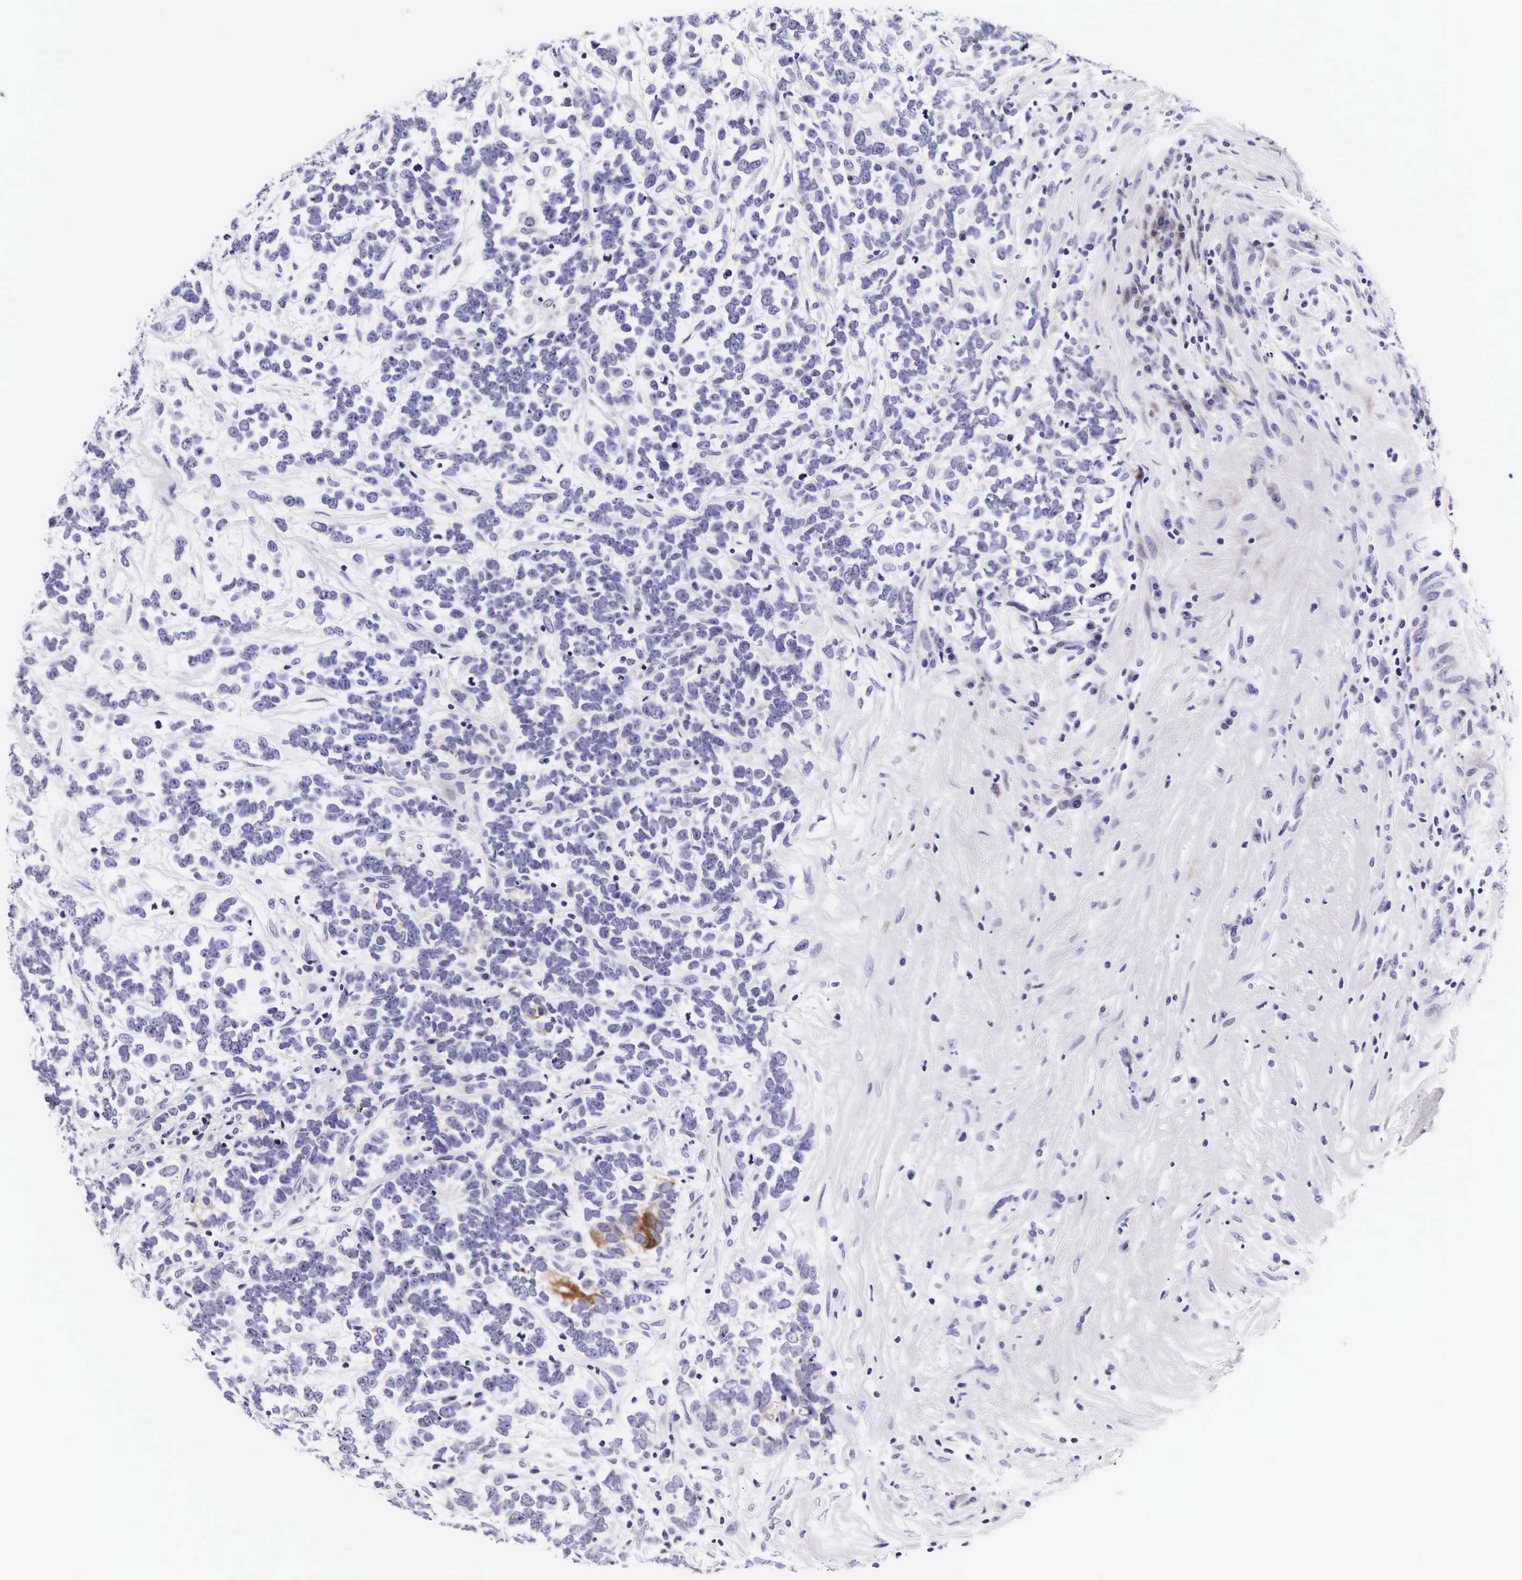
{"staining": {"intensity": "negative", "quantity": "none", "location": "none"}, "tissue": "testis cancer", "cell_type": "Tumor cells", "image_type": "cancer", "snomed": [{"axis": "morphology", "description": "Carcinoma, Embryonal, NOS"}, {"axis": "topography", "description": "Testis"}], "caption": "A high-resolution micrograph shows immunohistochemistry staining of embryonal carcinoma (testis), which shows no significant expression in tumor cells.", "gene": "UPRT", "patient": {"sex": "male", "age": 26}}